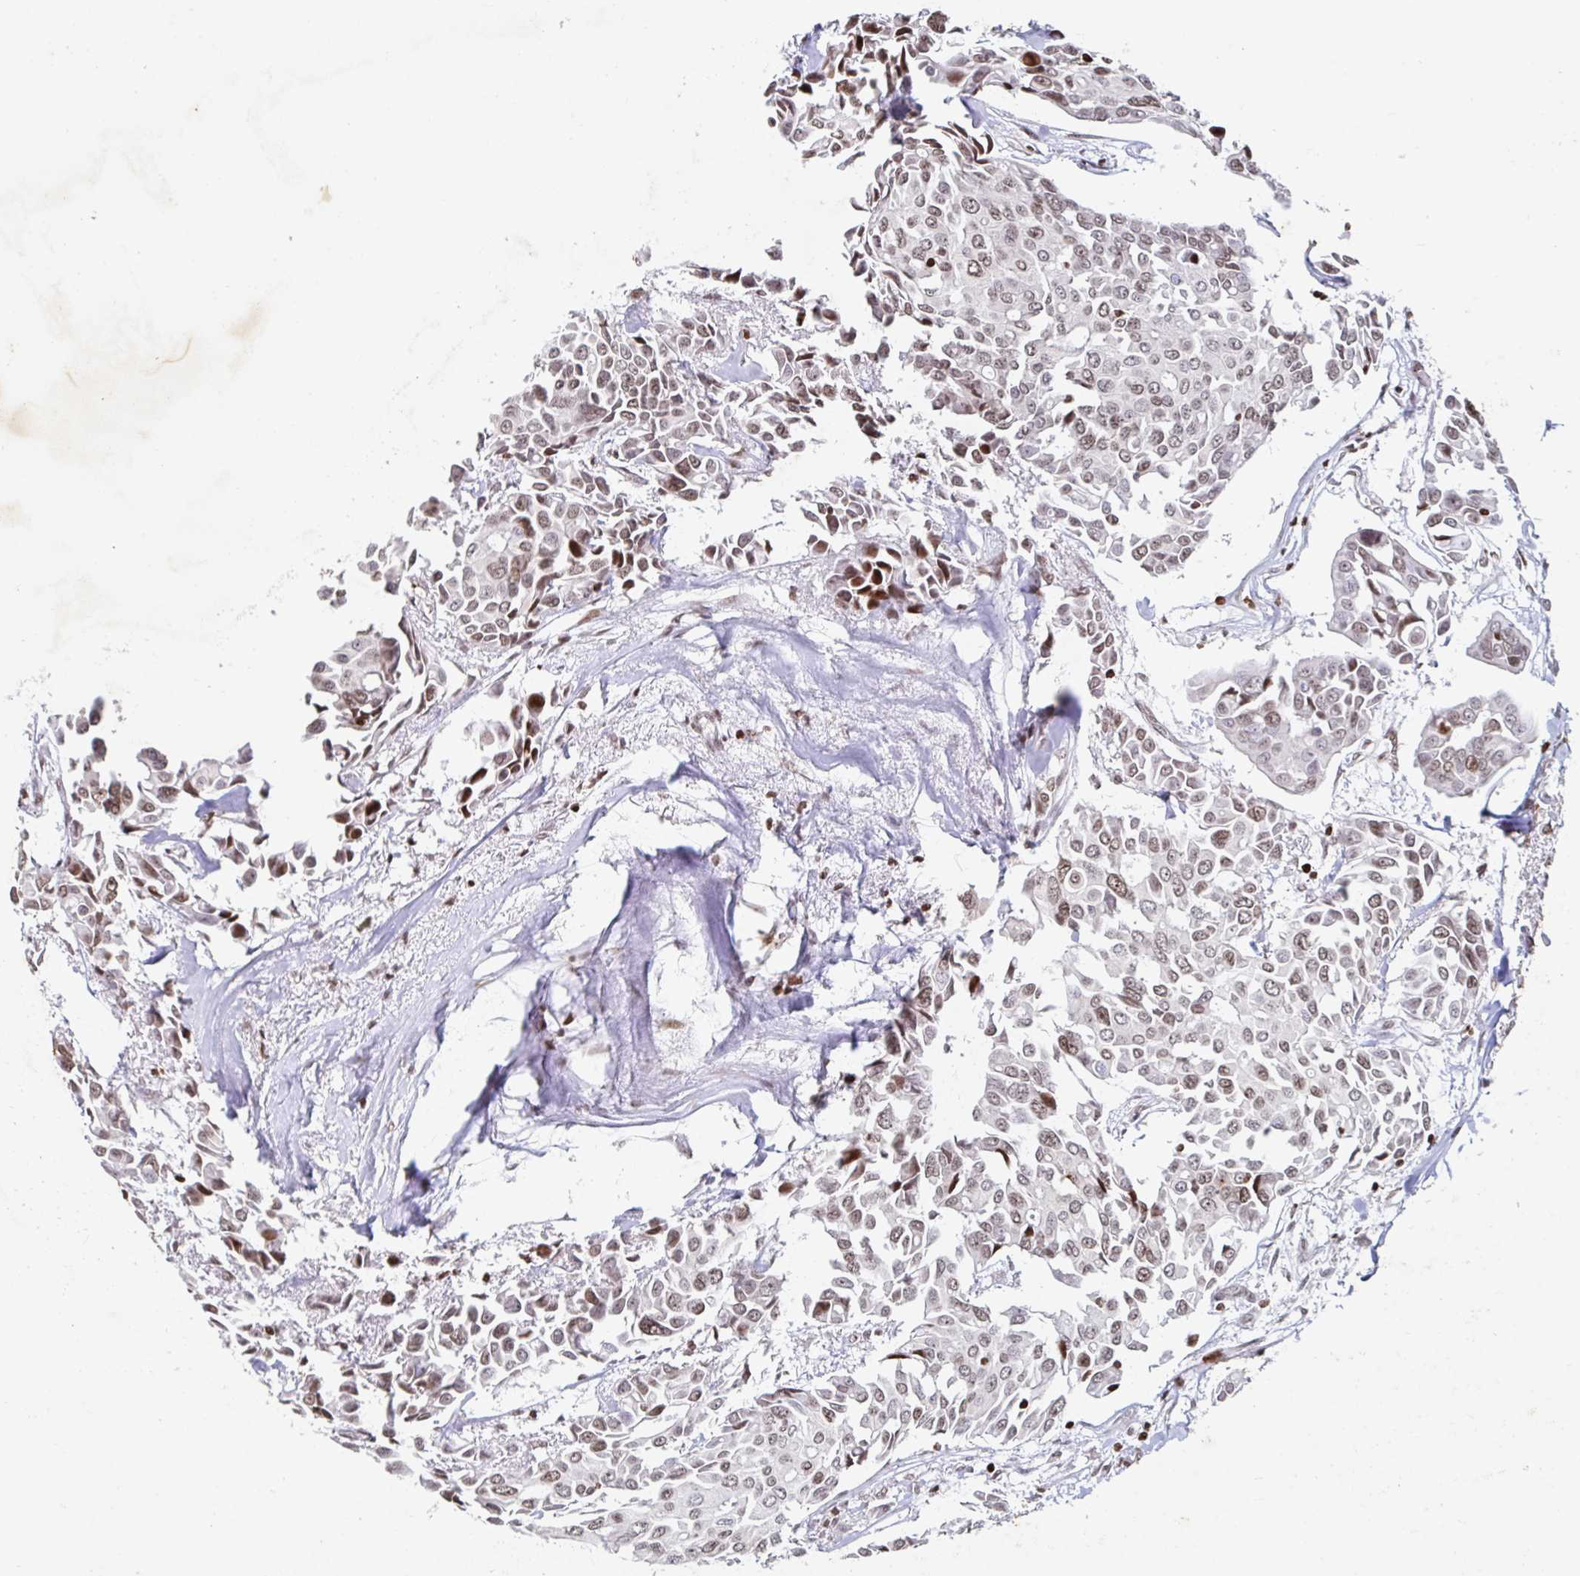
{"staining": {"intensity": "moderate", "quantity": ">75%", "location": "nuclear"}, "tissue": "breast cancer", "cell_type": "Tumor cells", "image_type": "cancer", "snomed": [{"axis": "morphology", "description": "Duct carcinoma"}, {"axis": "topography", "description": "Breast"}], "caption": "Tumor cells show moderate nuclear expression in about >75% of cells in breast cancer (infiltrating ductal carcinoma).", "gene": "C19orf53", "patient": {"sex": "female", "age": 54}}